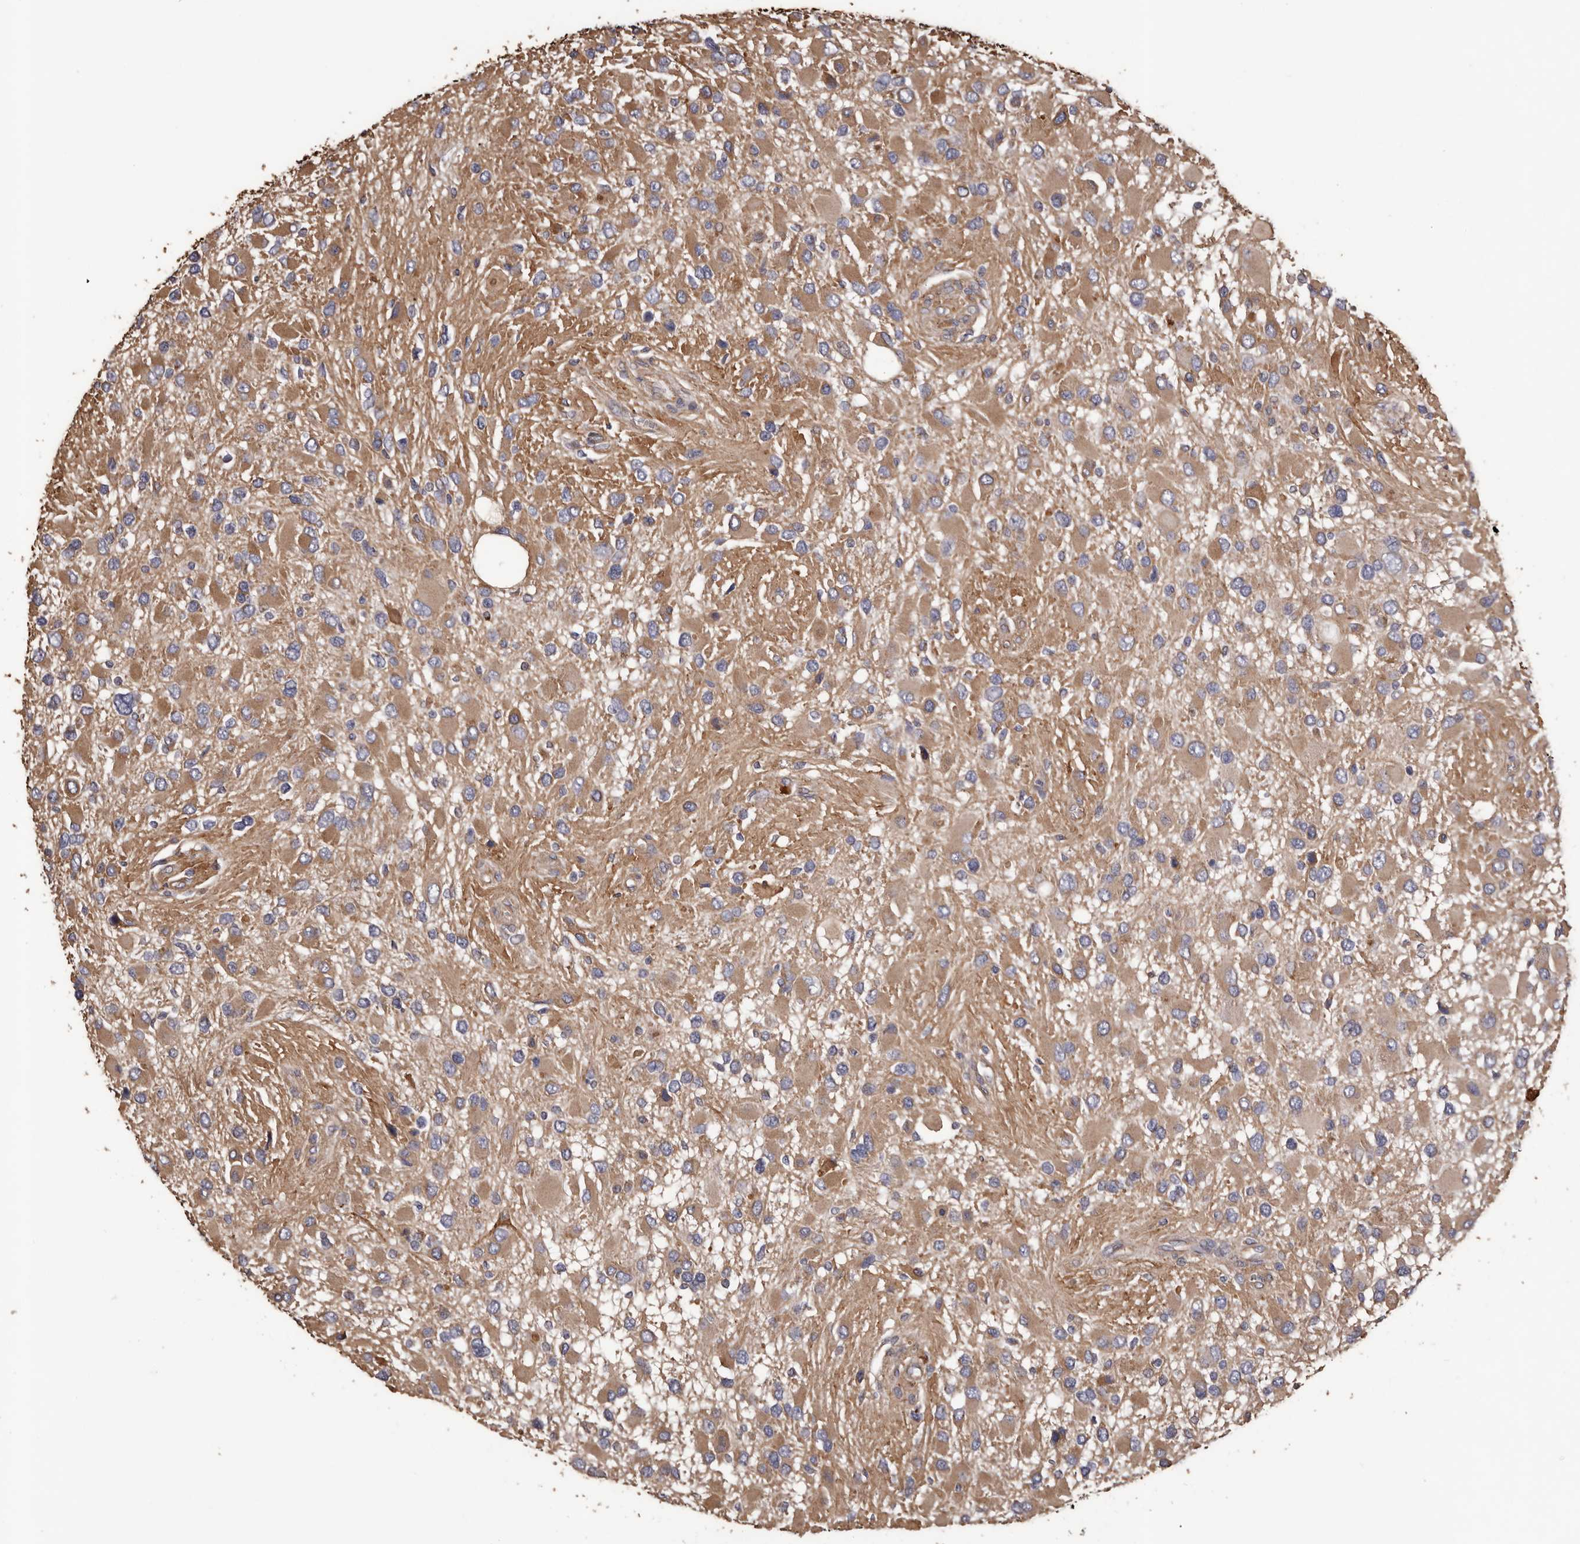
{"staining": {"intensity": "moderate", "quantity": ">75%", "location": "cytoplasmic/membranous"}, "tissue": "glioma", "cell_type": "Tumor cells", "image_type": "cancer", "snomed": [{"axis": "morphology", "description": "Glioma, malignant, High grade"}, {"axis": "topography", "description": "Brain"}], "caption": "This micrograph shows high-grade glioma (malignant) stained with immunohistochemistry (IHC) to label a protein in brown. The cytoplasmic/membranous of tumor cells show moderate positivity for the protein. Nuclei are counter-stained blue.", "gene": "CEP104", "patient": {"sex": "male", "age": 53}}